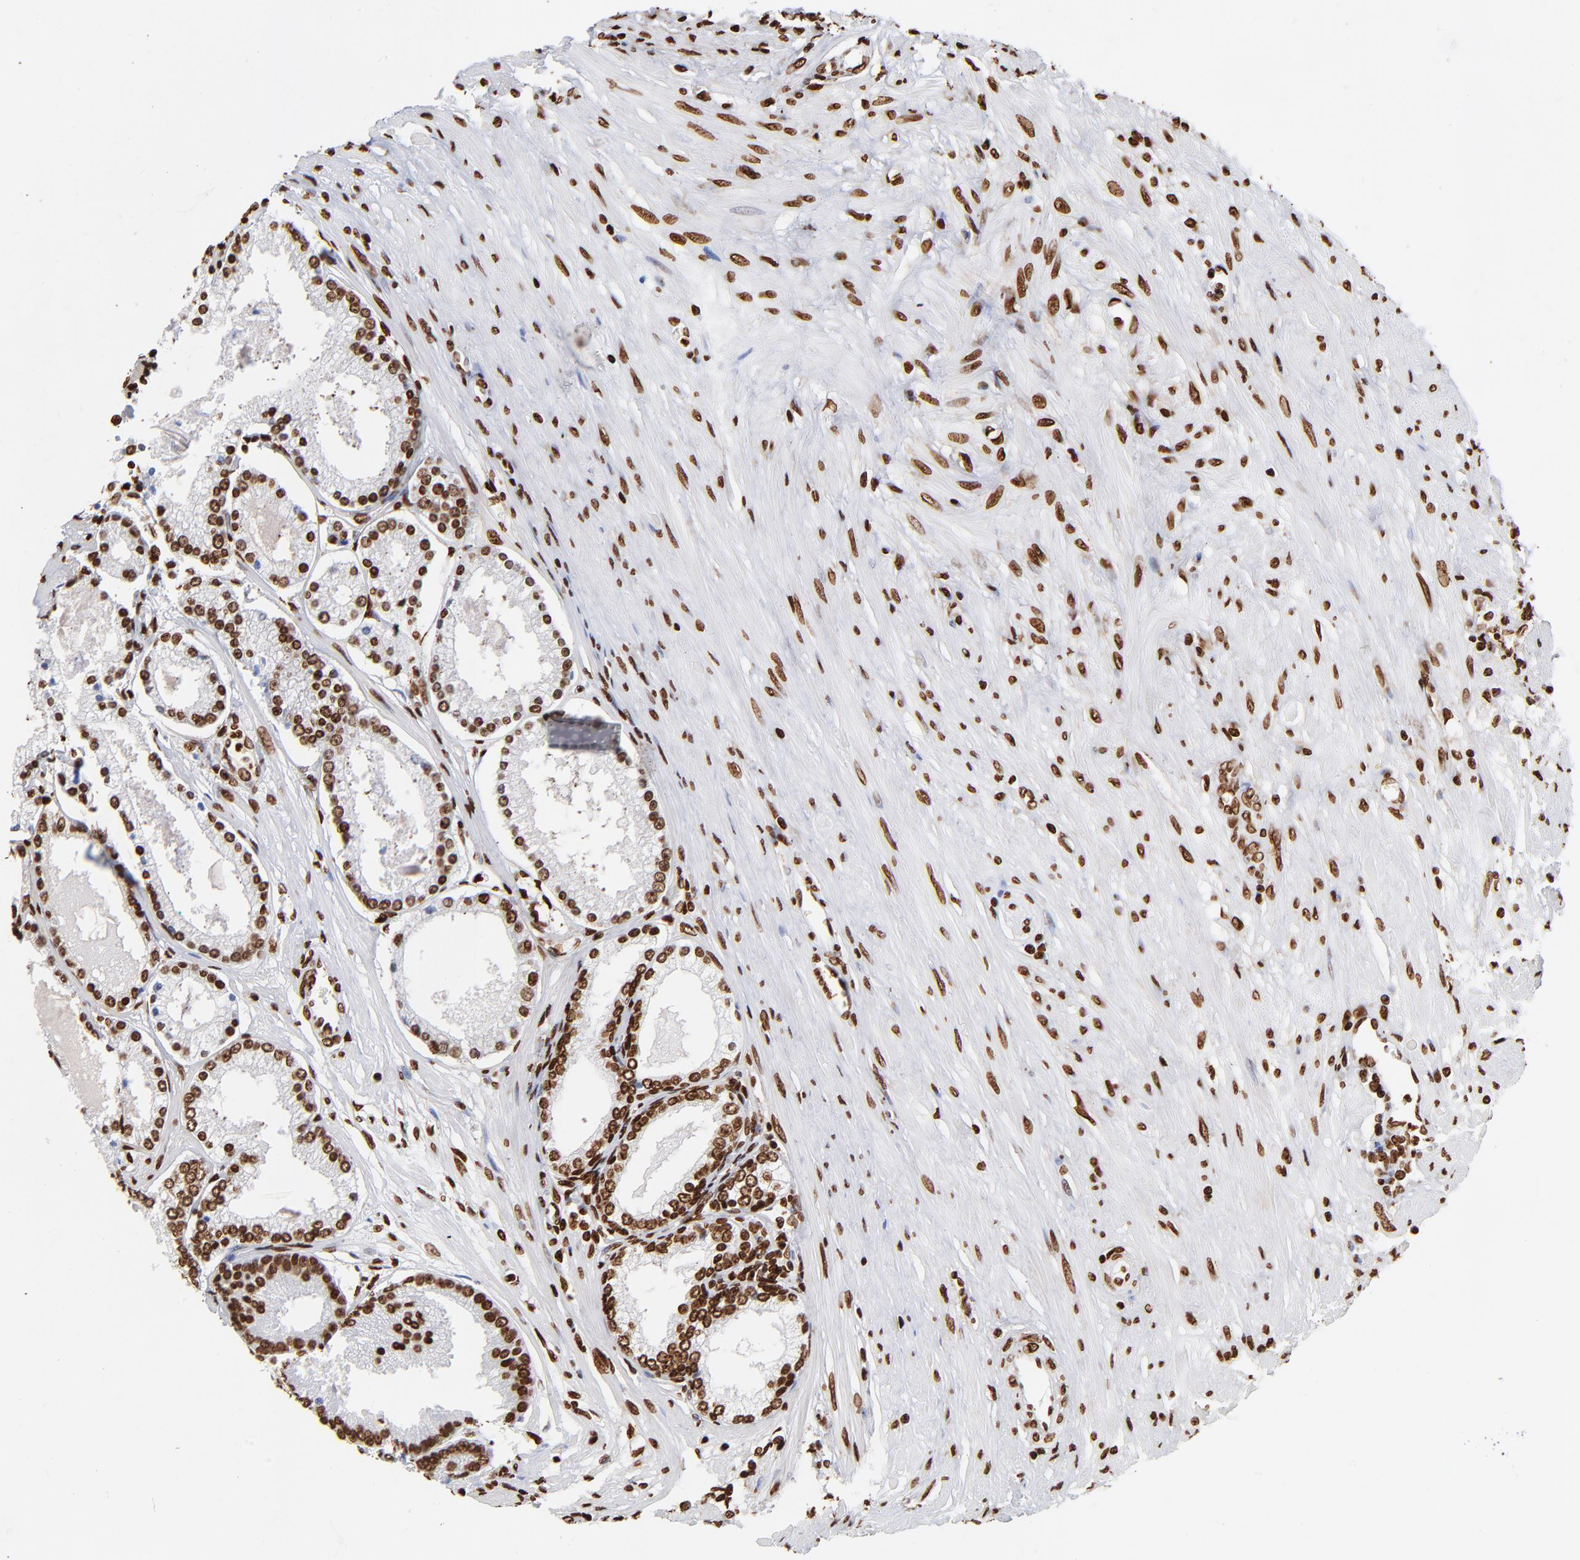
{"staining": {"intensity": "strong", "quantity": ">75%", "location": "nuclear"}, "tissue": "prostate cancer", "cell_type": "Tumor cells", "image_type": "cancer", "snomed": [{"axis": "morphology", "description": "Adenocarcinoma, Medium grade"}, {"axis": "topography", "description": "Prostate"}], "caption": "A photomicrograph of human prostate cancer stained for a protein demonstrates strong nuclear brown staining in tumor cells.", "gene": "FBH1", "patient": {"sex": "male", "age": 72}}